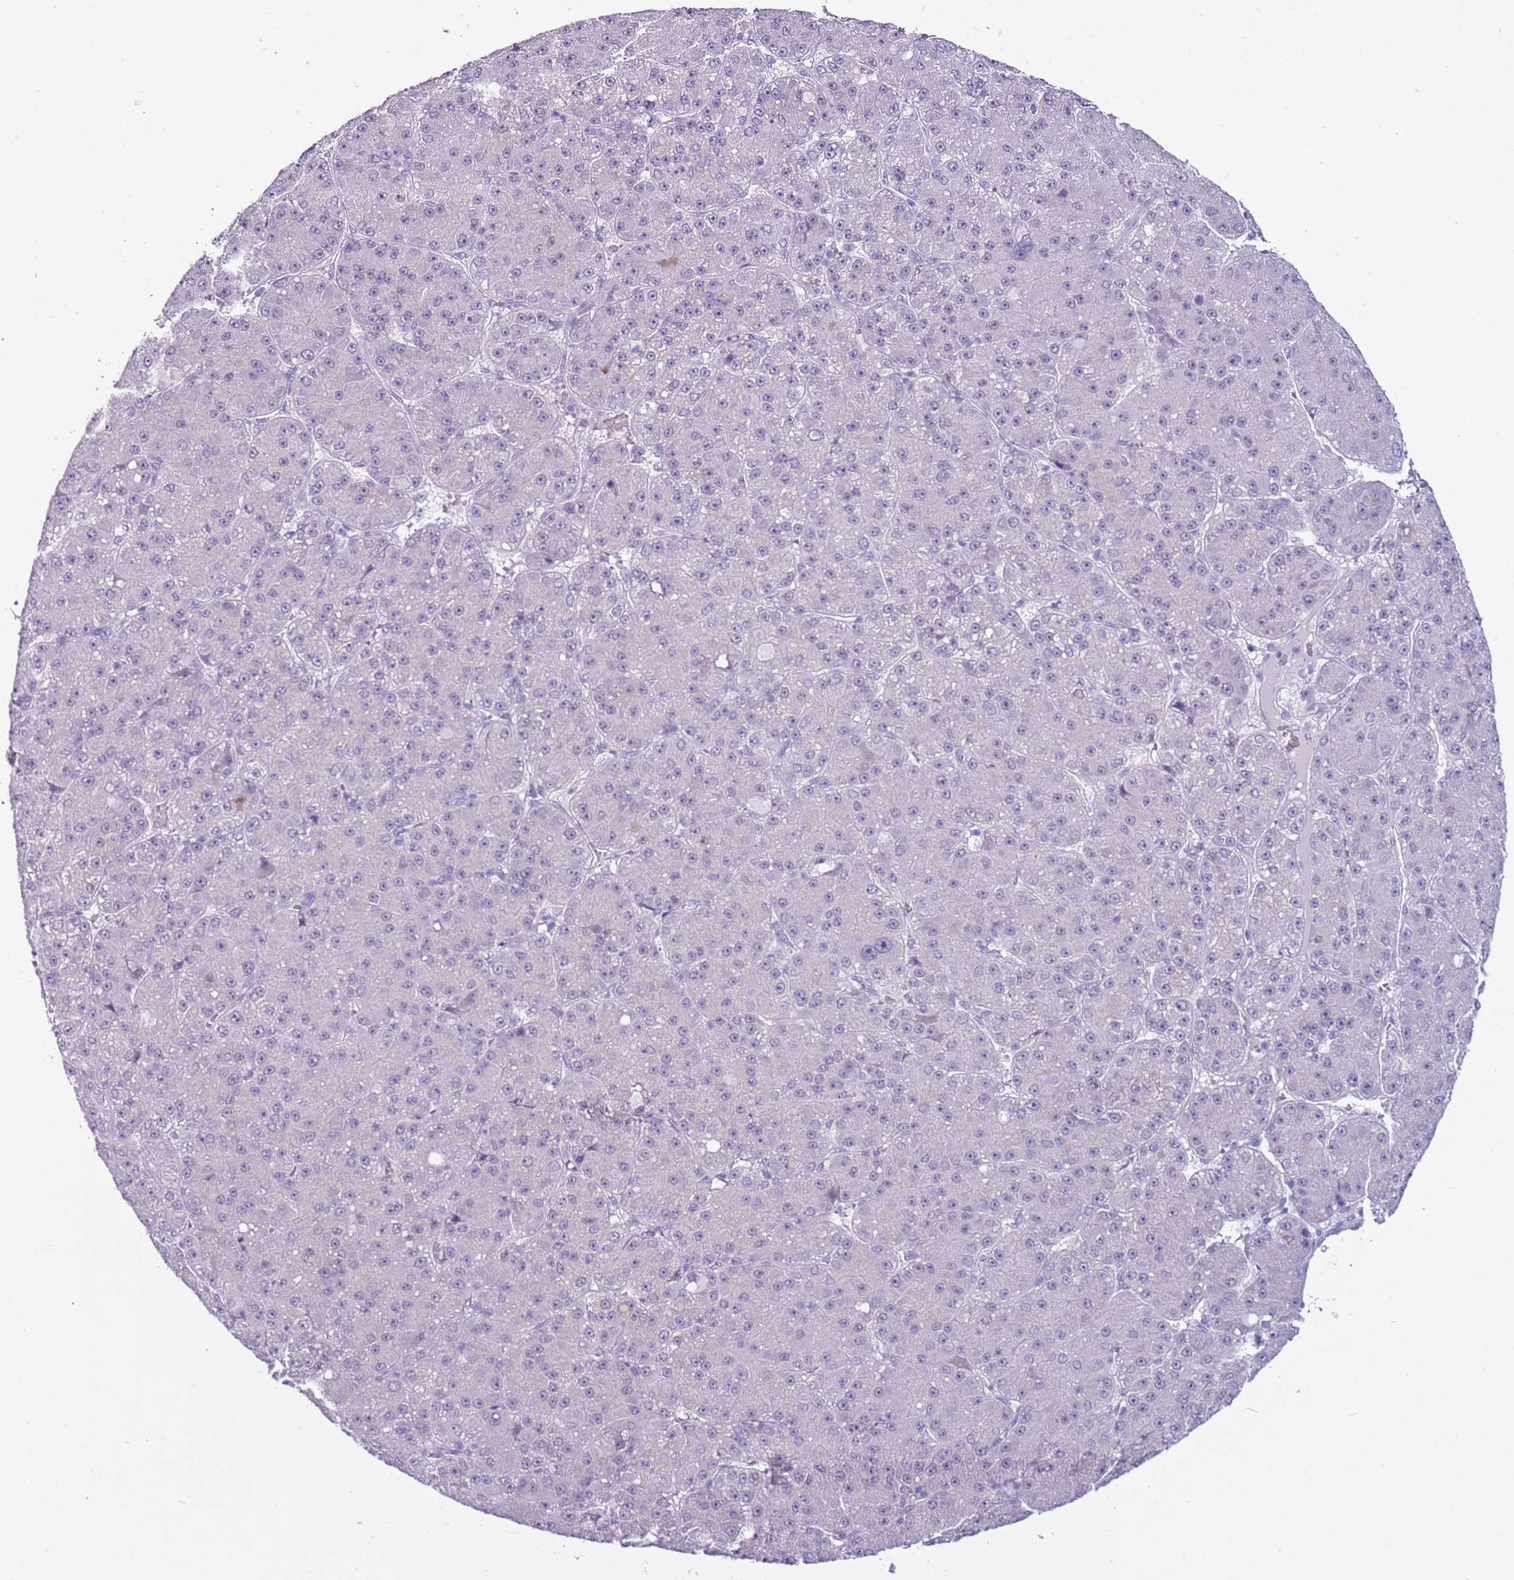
{"staining": {"intensity": "negative", "quantity": "none", "location": "none"}, "tissue": "liver cancer", "cell_type": "Tumor cells", "image_type": "cancer", "snomed": [{"axis": "morphology", "description": "Carcinoma, Hepatocellular, NOS"}, {"axis": "topography", "description": "Liver"}], "caption": "High magnification brightfield microscopy of liver hepatocellular carcinoma stained with DAB (brown) and counterstained with hematoxylin (blue): tumor cells show no significant expression. (Brightfield microscopy of DAB immunohistochemistry at high magnification).", "gene": "FAM120C", "patient": {"sex": "male", "age": 67}}